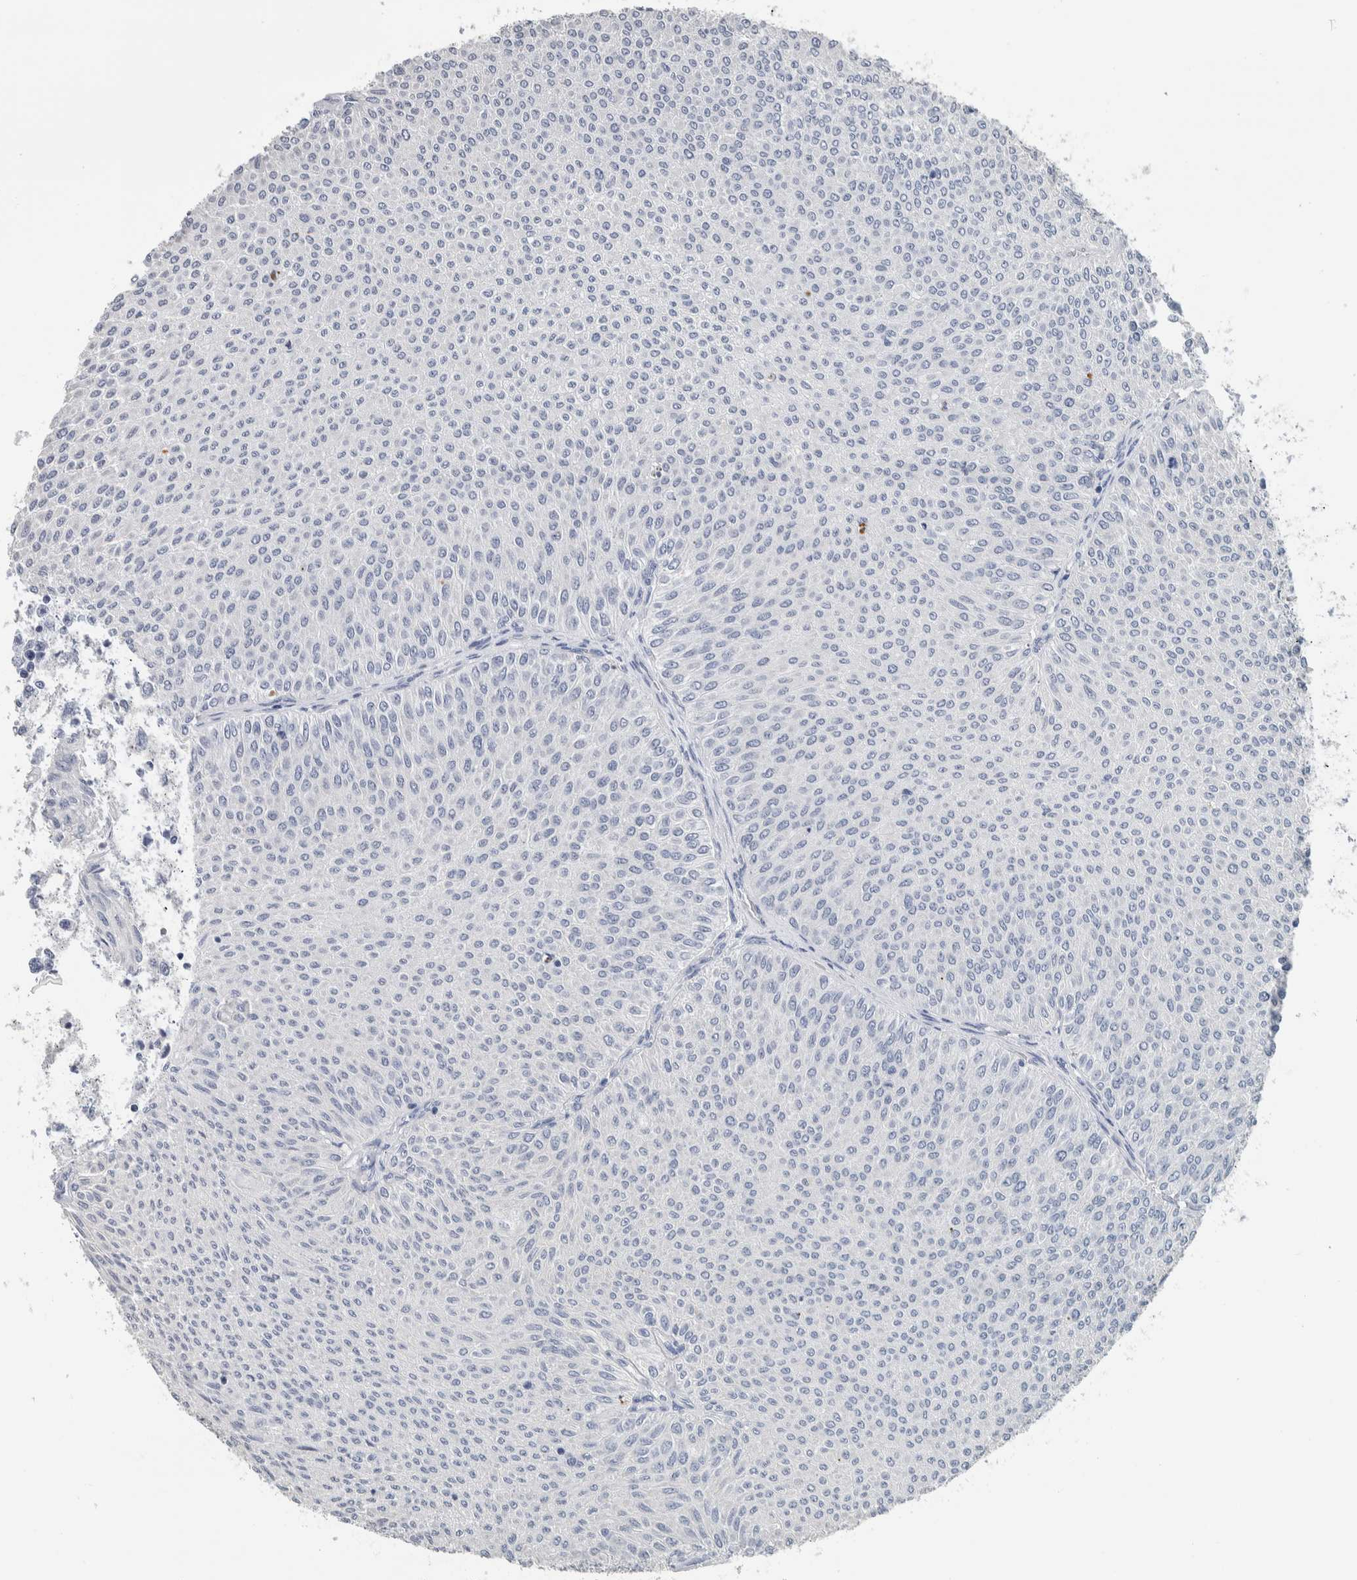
{"staining": {"intensity": "negative", "quantity": "none", "location": "none"}, "tissue": "urothelial cancer", "cell_type": "Tumor cells", "image_type": "cancer", "snomed": [{"axis": "morphology", "description": "Urothelial carcinoma, Low grade"}, {"axis": "topography", "description": "Urinary bladder"}], "caption": "High power microscopy micrograph of an immunohistochemistry (IHC) micrograph of urothelial cancer, revealing no significant expression in tumor cells.", "gene": "NEFM", "patient": {"sex": "male", "age": 78}}